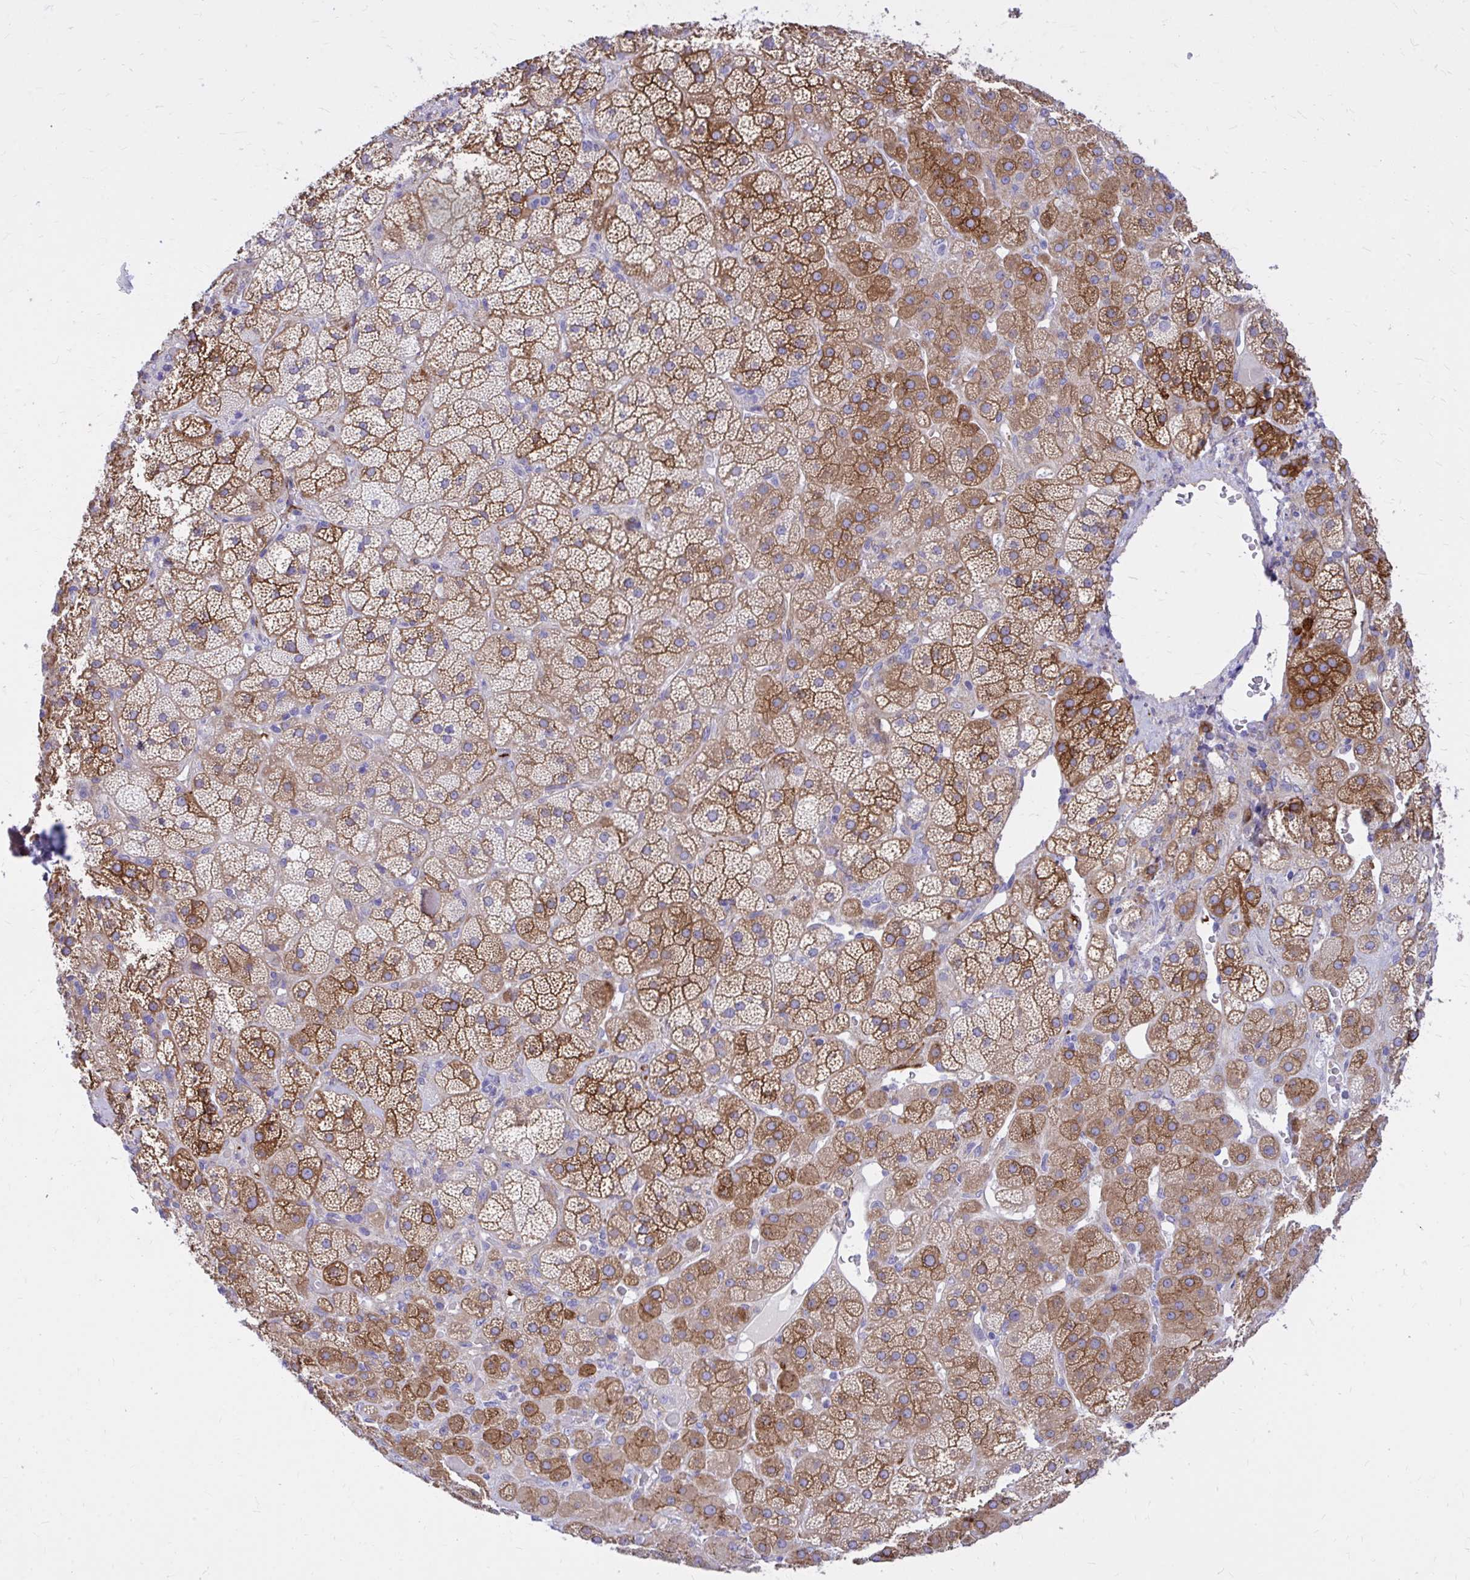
{"staining": {"intensity": "moderate", "quantity": ">75%", "location": "cytoplasmic/membranous"}, "tissue": "adrenal gland", "cell_type": "Glandular cells", "image_type": "normal", "snomed": [{"axis": "morphology", "description": "Normal tissue, NOS"}, {"axis": "topography", "description": "Adrenal gland"}], "caption": "Protein expression by IHC displays moderate cytoplasmic/membranous expression in approximately >75% of glandular cells in benign adrenal gland.", "gene": "EPB41L1", "patient": {"sex": "male", "age": 57}}